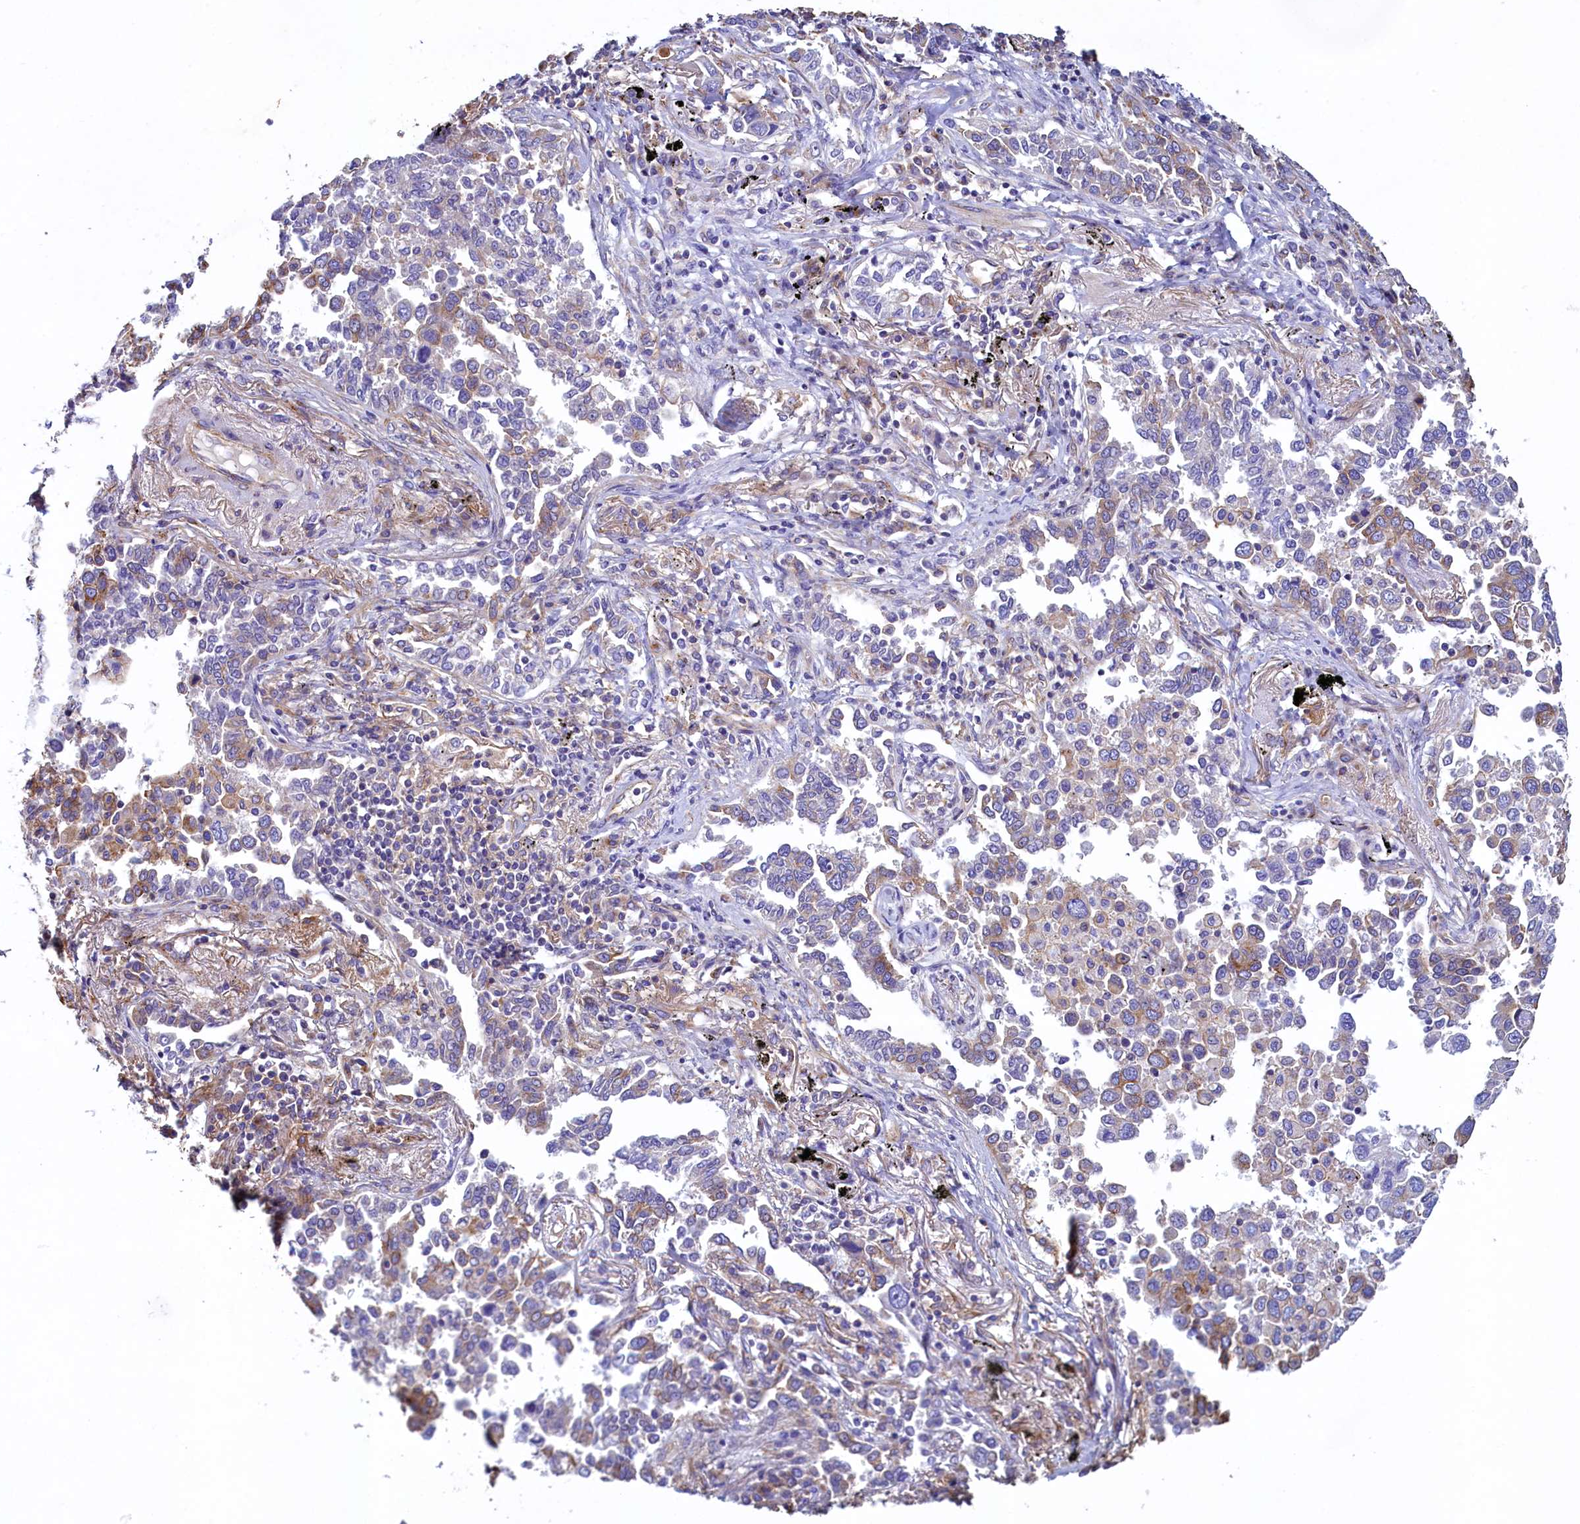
{"staining": {"intensity": "moderate", "quantity": "25%-75%", "location": "cytoplasmic/membranous"}, "tissue": "lung cancer", "cell_type": "Tumor cells", "image_type": "cancer", "snomed": [{"axis": "morphology", "description": "Adenocarcinoma, NOS"}, {"axis": "topography", "description": "Lung"}], "caption": "Moderate cytoplasmic/membranous expression for a protein is present in approximately 25%-75% of tumor cells of lung cancer using immunohistochemistry (IHC).", "gene": "GPR21", "patient": {"sex": "male", "age": 67}}